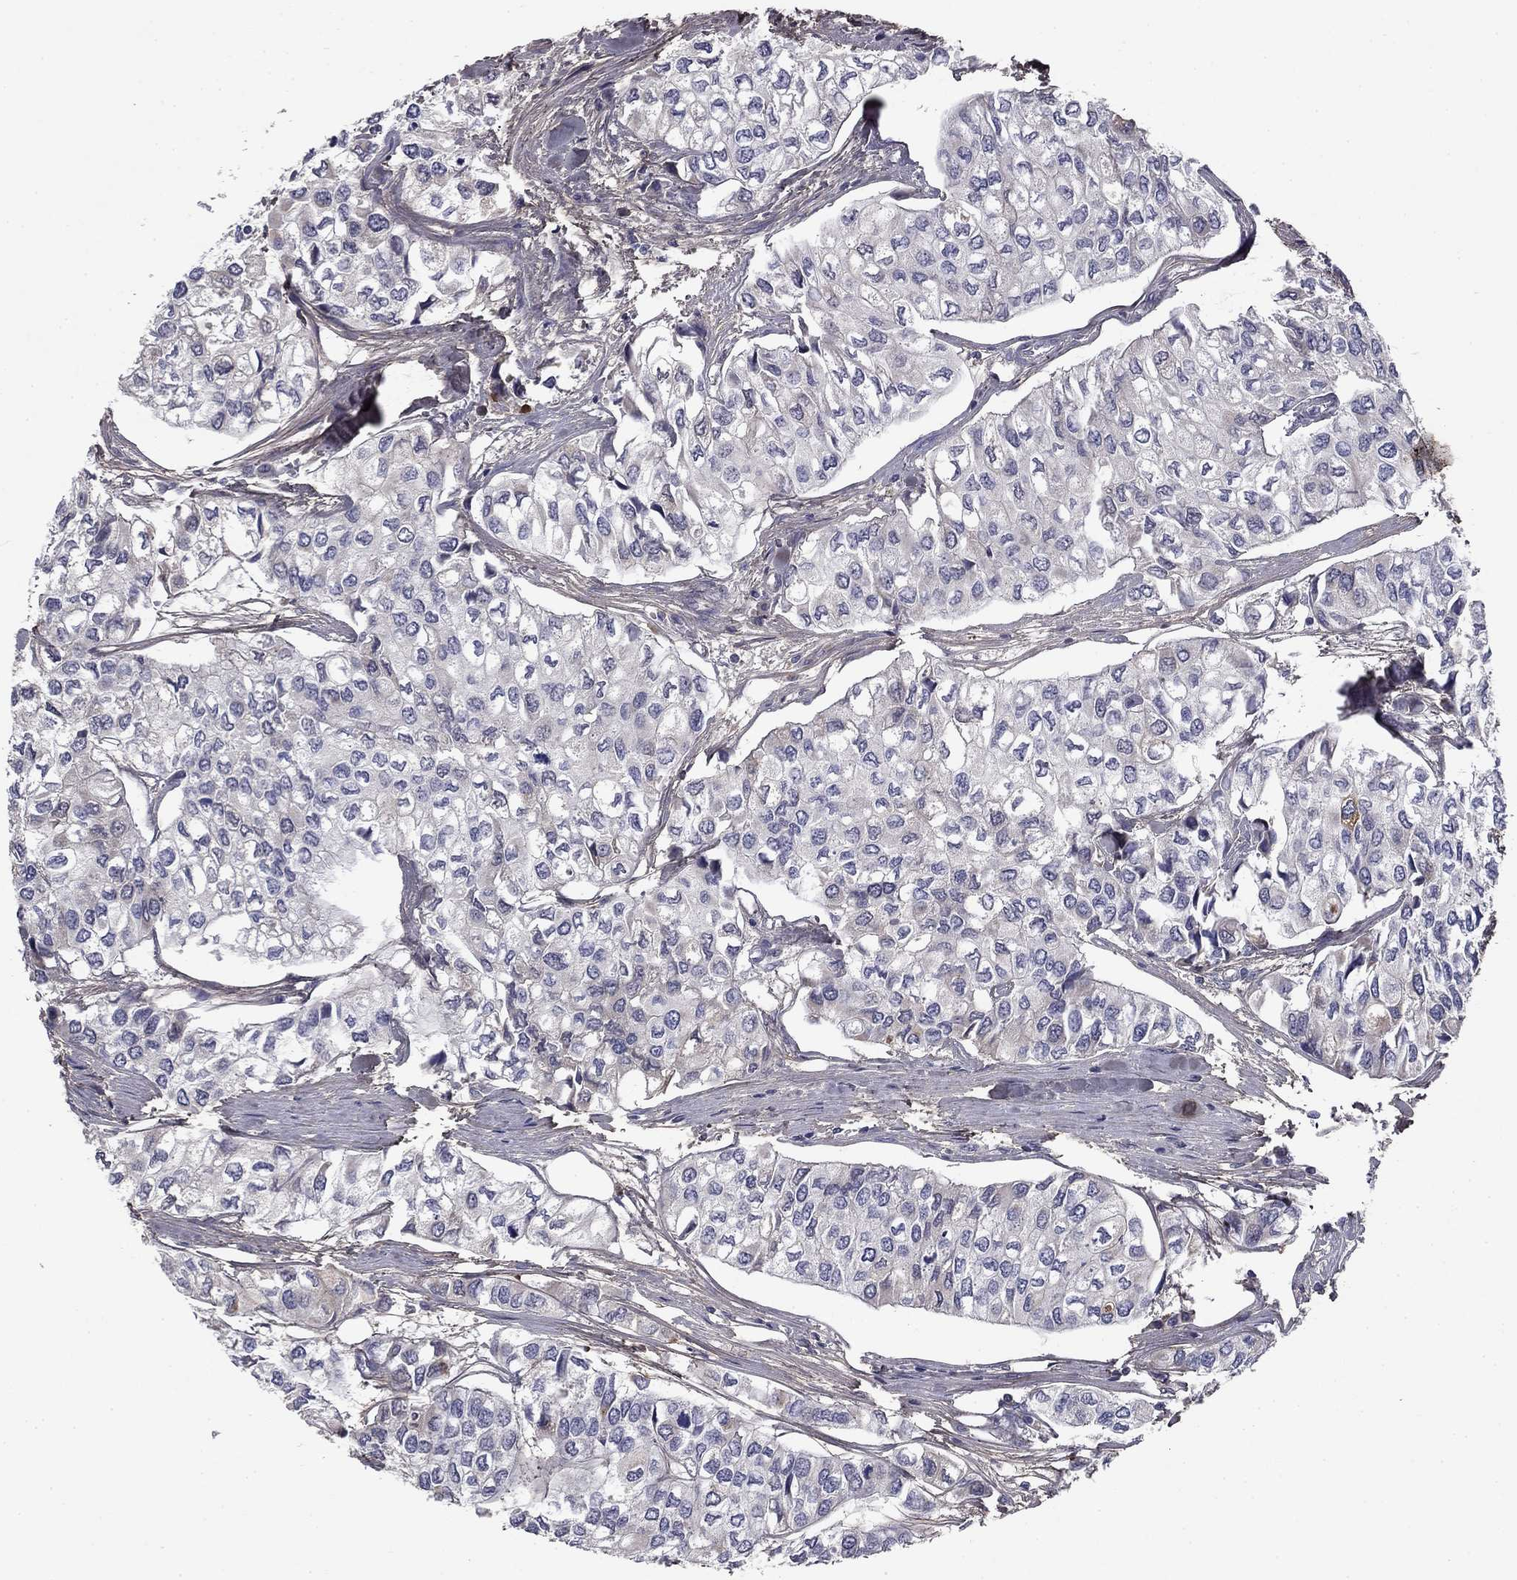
{"staining": {"intensity": "negative", "quantity": "none", "location": "none"}, "tissue": "urothelial cancer", "cell_type": "Tumor cells", "image_type": "cancer", "snomed": [{"axis": "morphology", "description": "Urothelial carcinoma, High grade"}, {"axis": "topography", "description": "Urinary bladder"}], "caption": "The micrograph exhibits no staining of tumor cells in urothelial cancer.", "gene": "COL2A1", "patient": {"sex": "male", "age": 73}}